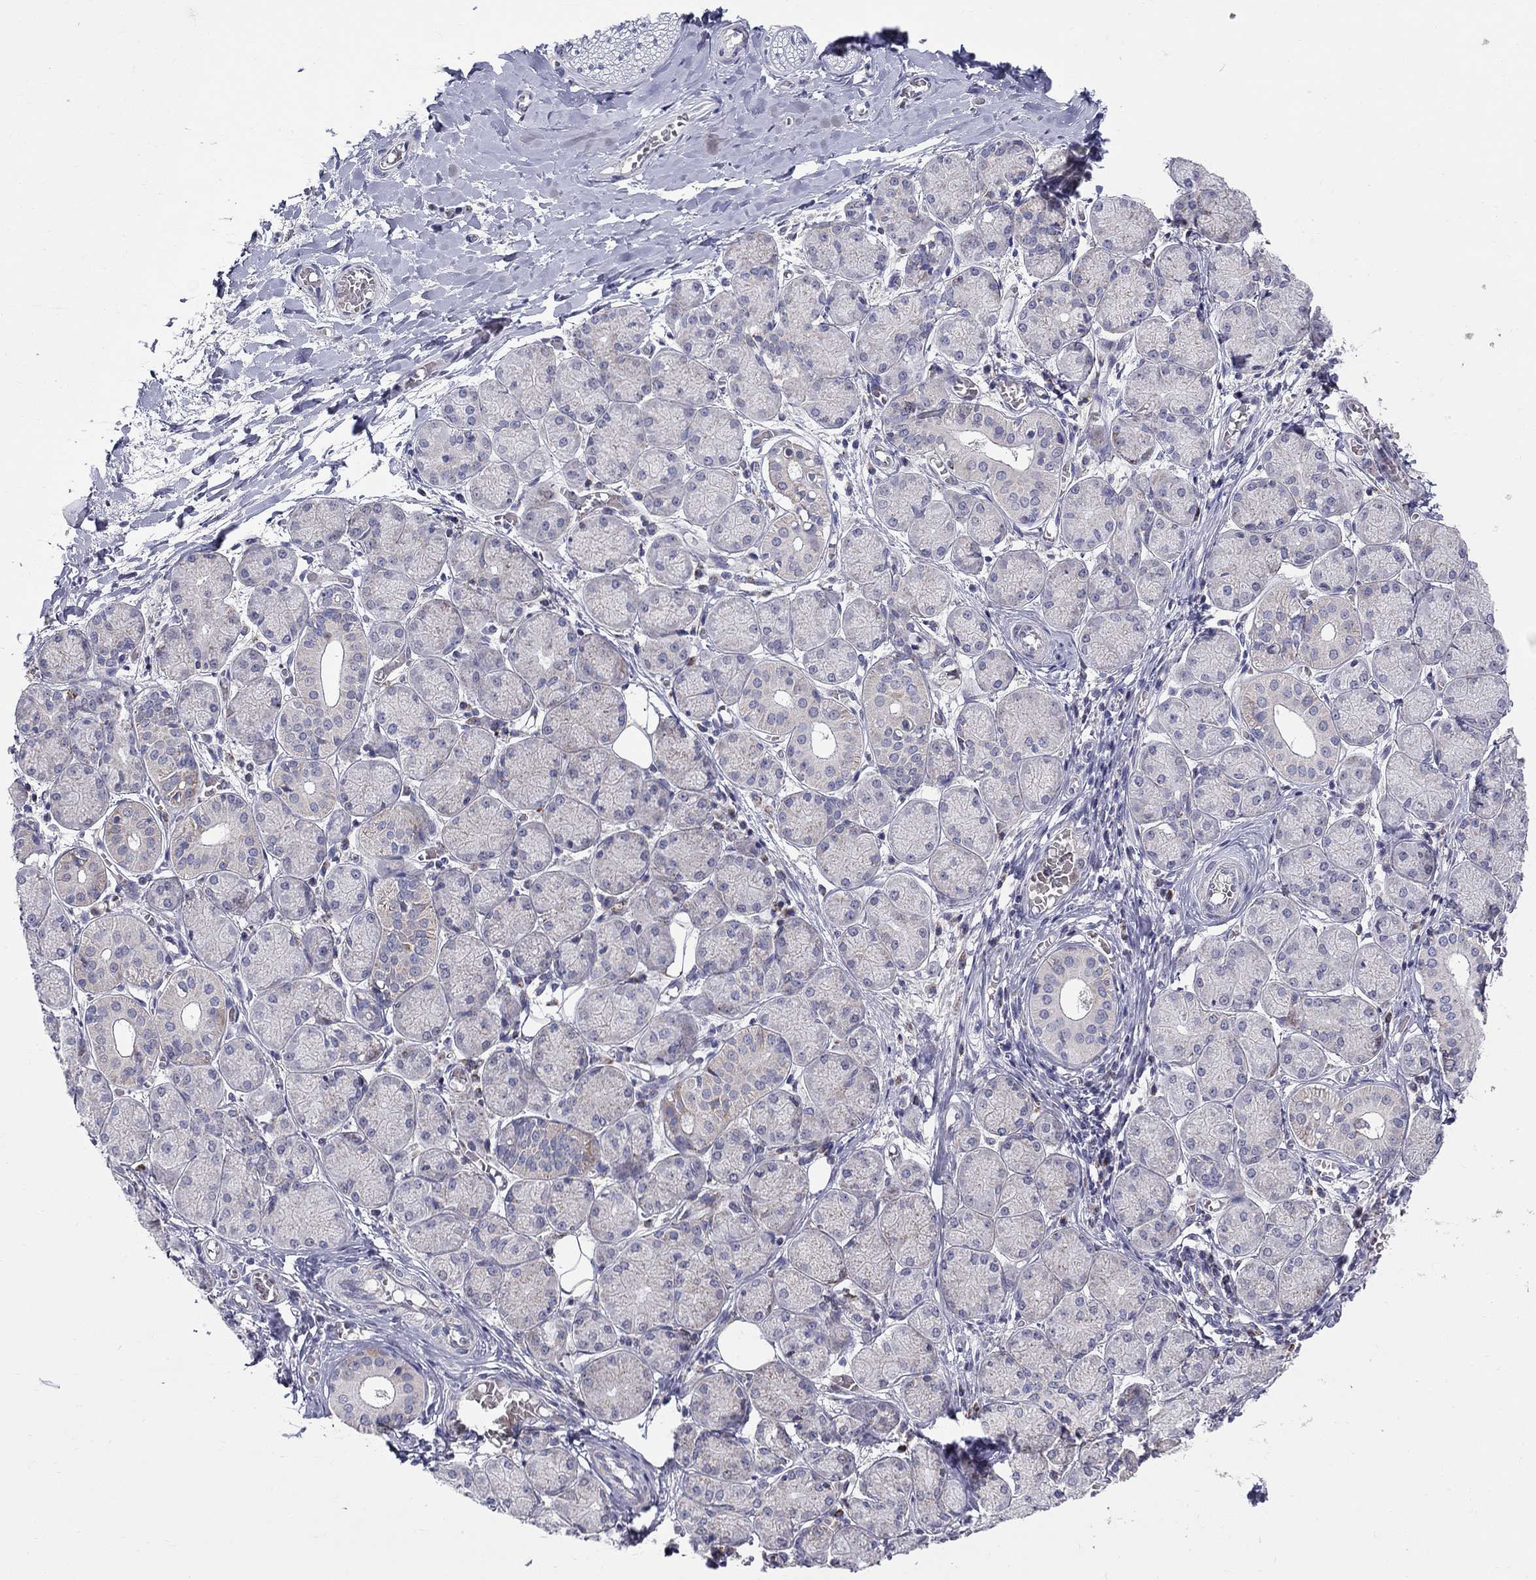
{"staining": {"intensity": "weak", "quantity": "<25%", "location": "cytoplasmic/membranous"}, "tissue": "salivary gland", "cell_type": "Glandular cells", "image_type": "normal", "snomed": [{"axis": "morphology", "description": "Normal tissue, NOS"}, {"axis": "topography", "description": "Salivary gland"}, {"axis": "topography", "description": "Peripheral nerve tissue"}], "caption": "The image reveals no significant staining in glandular cells of salivary gland.", "gene": "HMX2", "patient": {"sex": "female", "age": 24}}